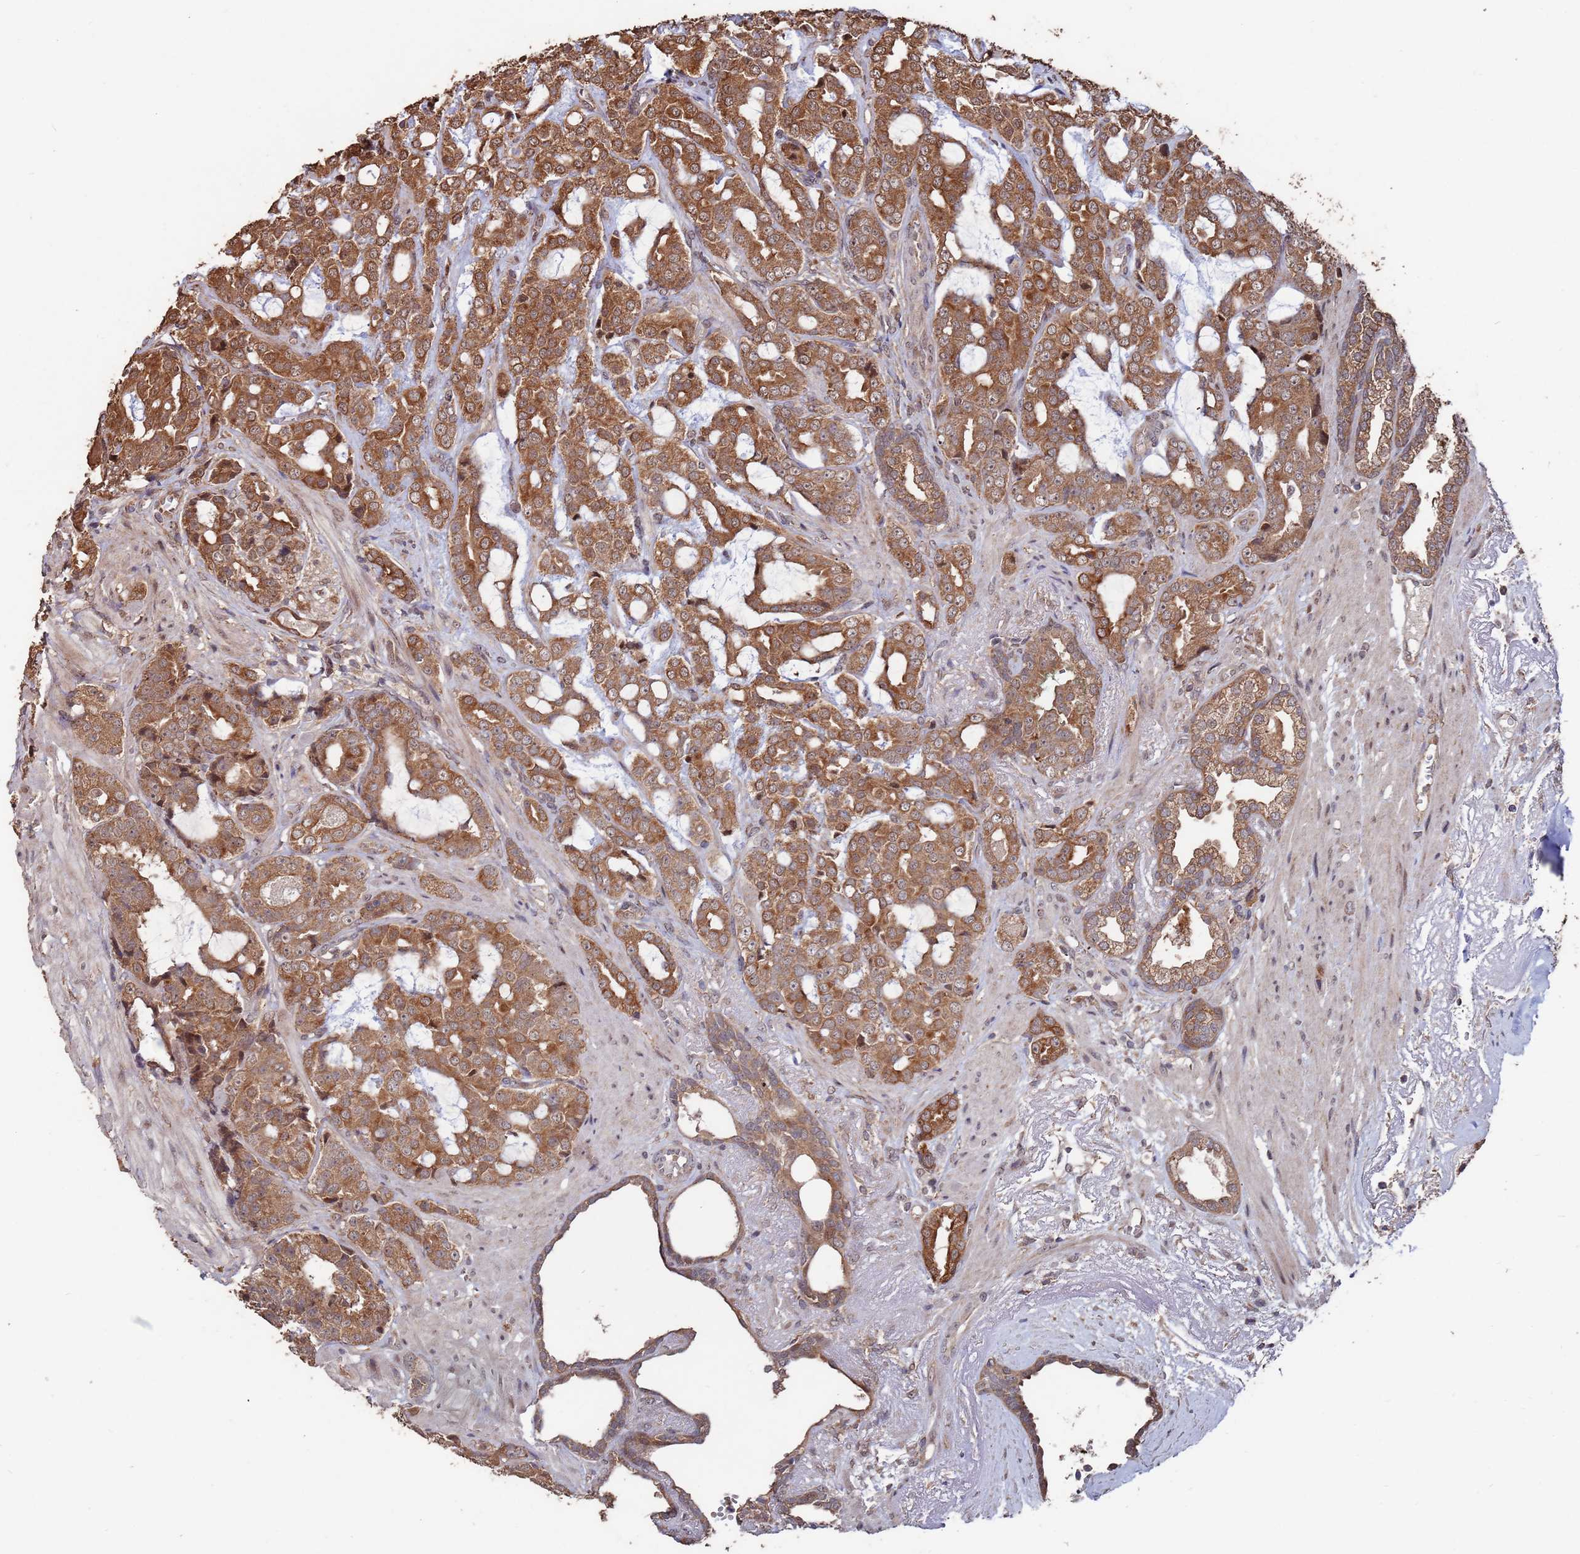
{"staining": {"intensity": "moderate", "quantity": ">75%", "location": "cytoplasmic/membranous"}, "tissue": "prostate cancer", "cell_type": "Tumor cells", "image_type": "cancer", "snomed": [{"axis": "morphology", "description": "Adenocarcinoma, High grade"}, {"axis": "topography", "description": "Prostate"}], "caption": "Immunohistochemistry (IHC) (DAB) staining of adenocarcinoma (high-grade) (prostate) exhibits moderate cytoplasmic/membranous protein staining in about >75% of tumor cells.", "gene": "PRR7", "patient": {"sex": "male", "age": 71}}